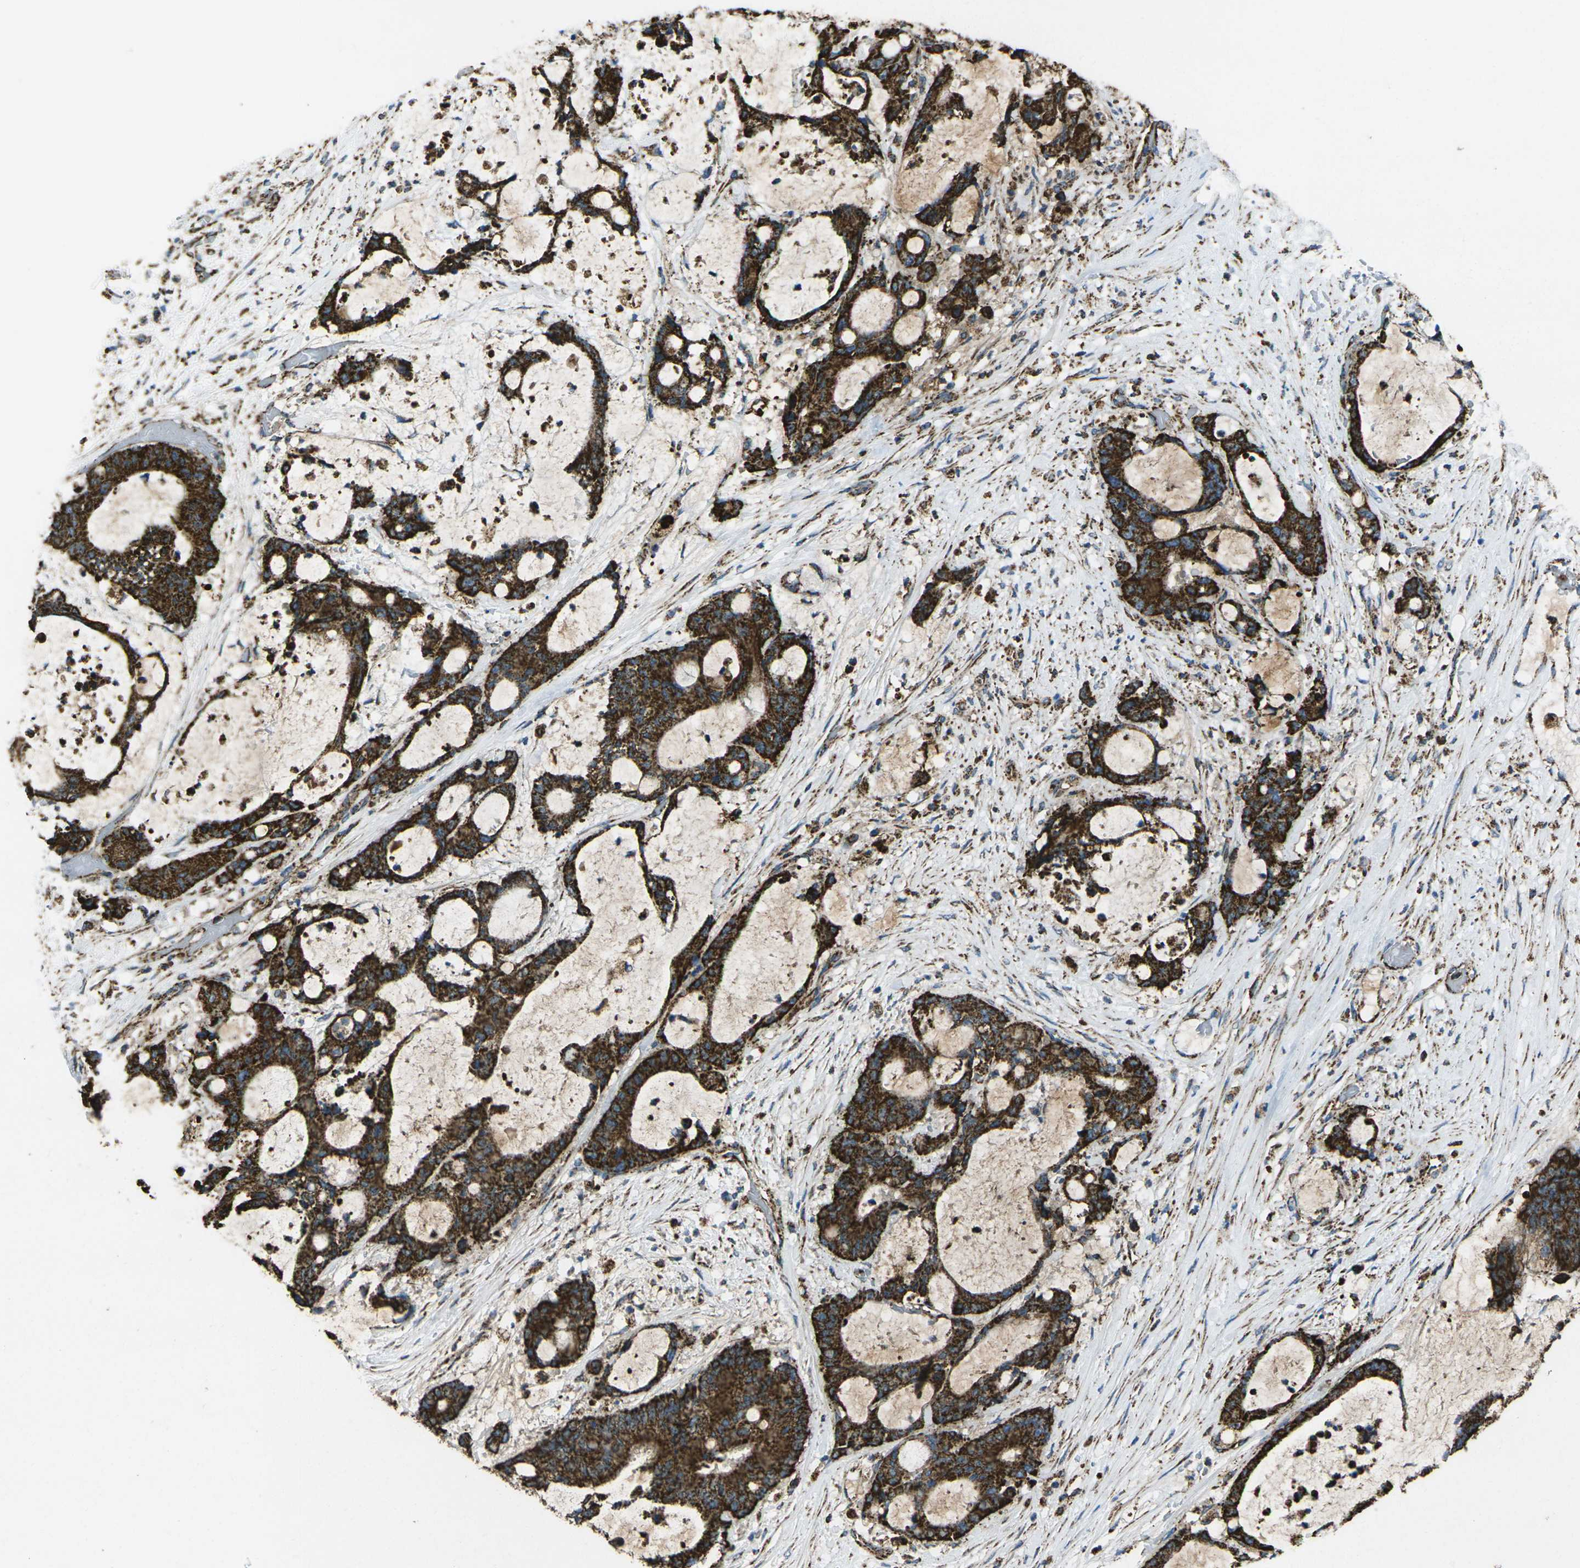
{"staining": {"intensity": "strong", "quantity": ">75%", "location": "cytoplasmic/membranous"}, "tissue": "liver cancer", "cell_type": "Tumor cells", "image_type": "cancer", "snomed": [{"axis": "morphology", "description": "Cholangiocarcinoma"}, {"axis": "topography", "description": "Liver"}], "caption": "The immunohistochemical stain highlights strong cytoplasmic/membranous staining in tumor cells of liver cancer tissue.", "gene": "KLHL5", "patient": {"sex": "female", "age": 73}}